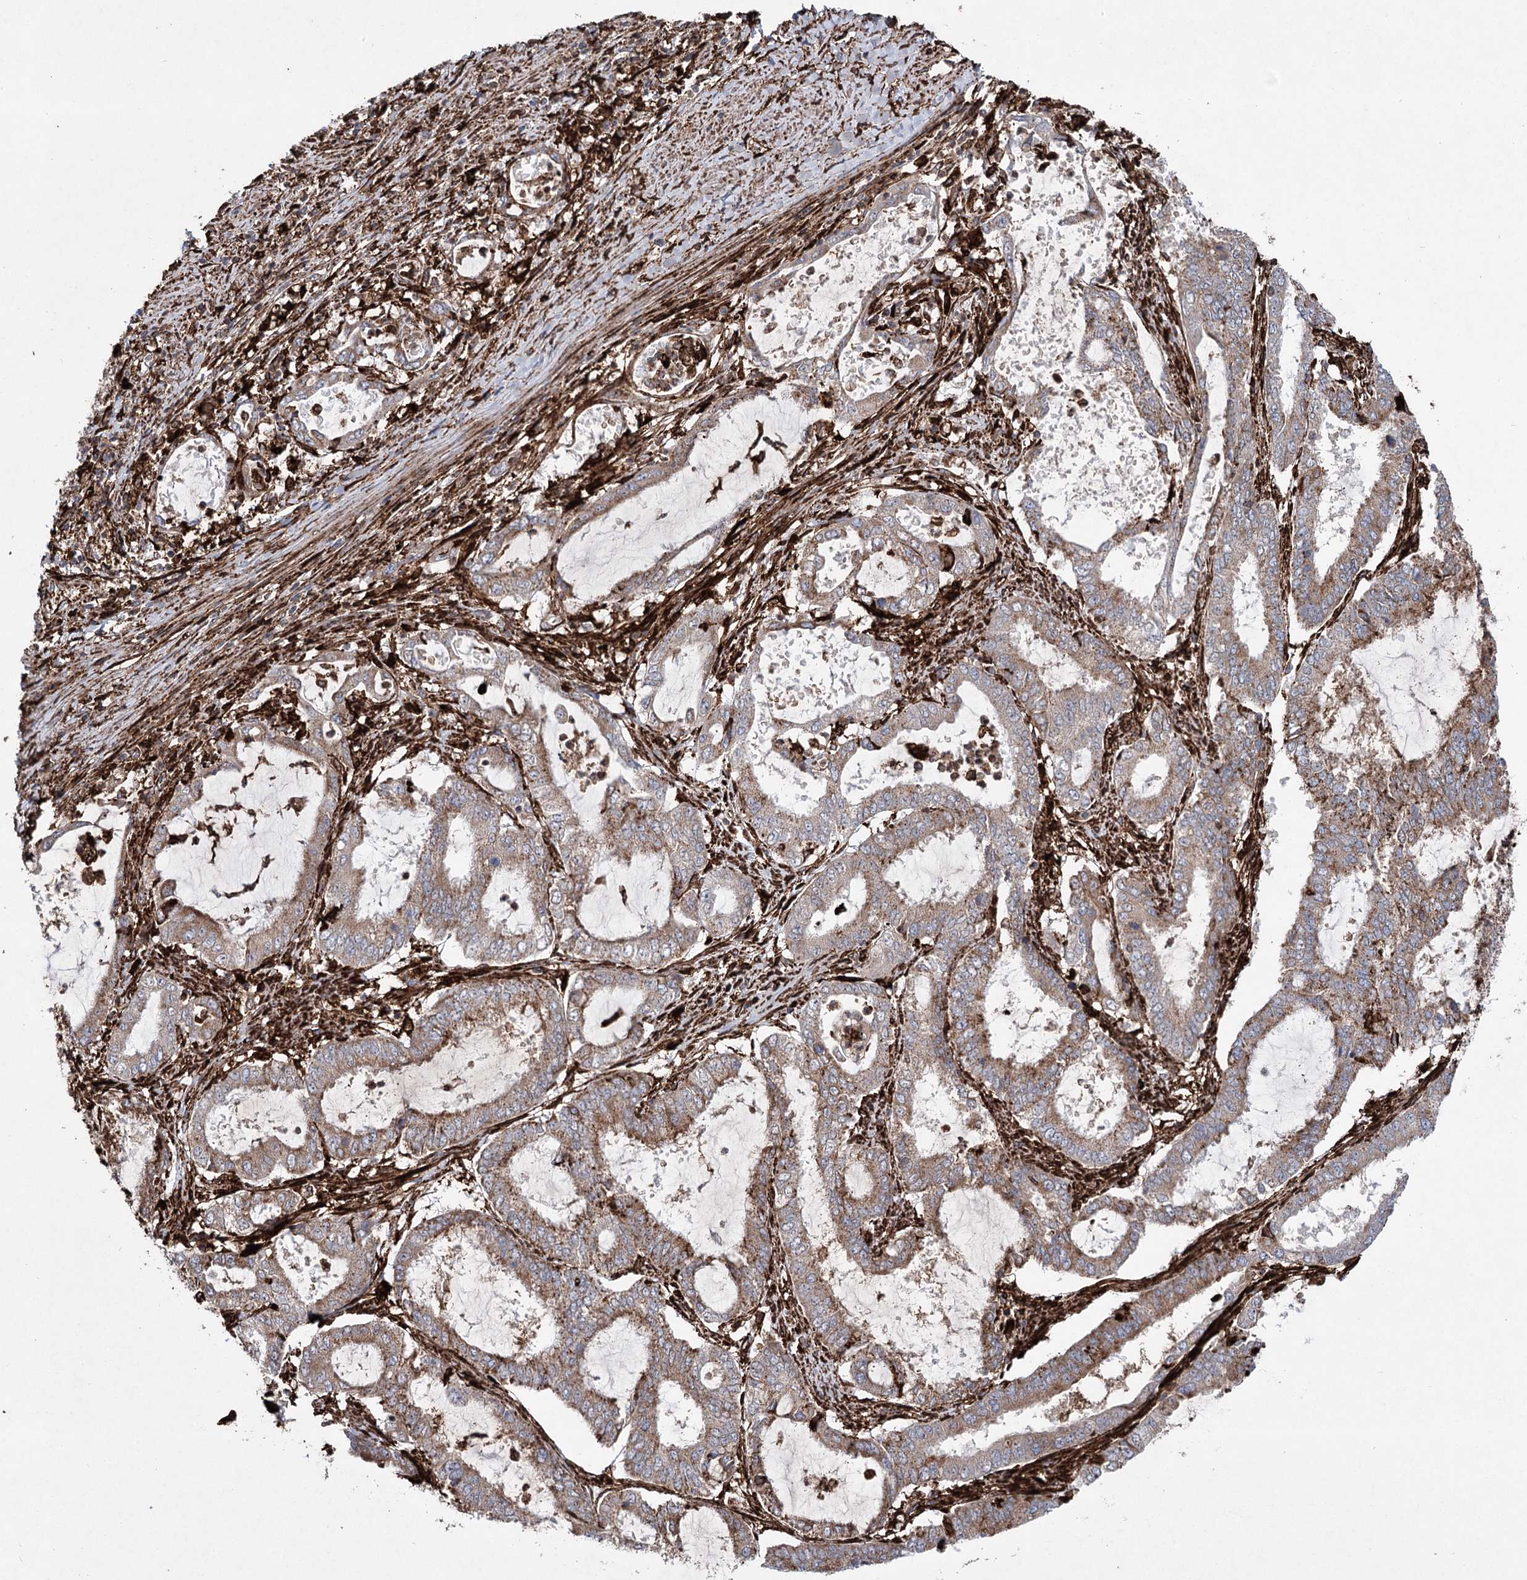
{"staining": {"intensity": "moderate", "quantity": ">75%", "location": "cytoplasmic/membranous"}, "tissue": "endometrial cancer", "cell_type": "Tumor cells", "image_type": "cancer", "snomed": [{"axis": "morphology", "description": "Adenocarcinoma, NOS"}, {"axis": "topography", "description": "Endometrium"}], "caption": "This micrograph shows IHC staining of endometrial adenocarcinoma, with medium moderate cytoplasmic/membranous staining in about >75% of tumor cells.", "gene": "DCUN1D4", "patient": {"sex": "female", "age": 51}}